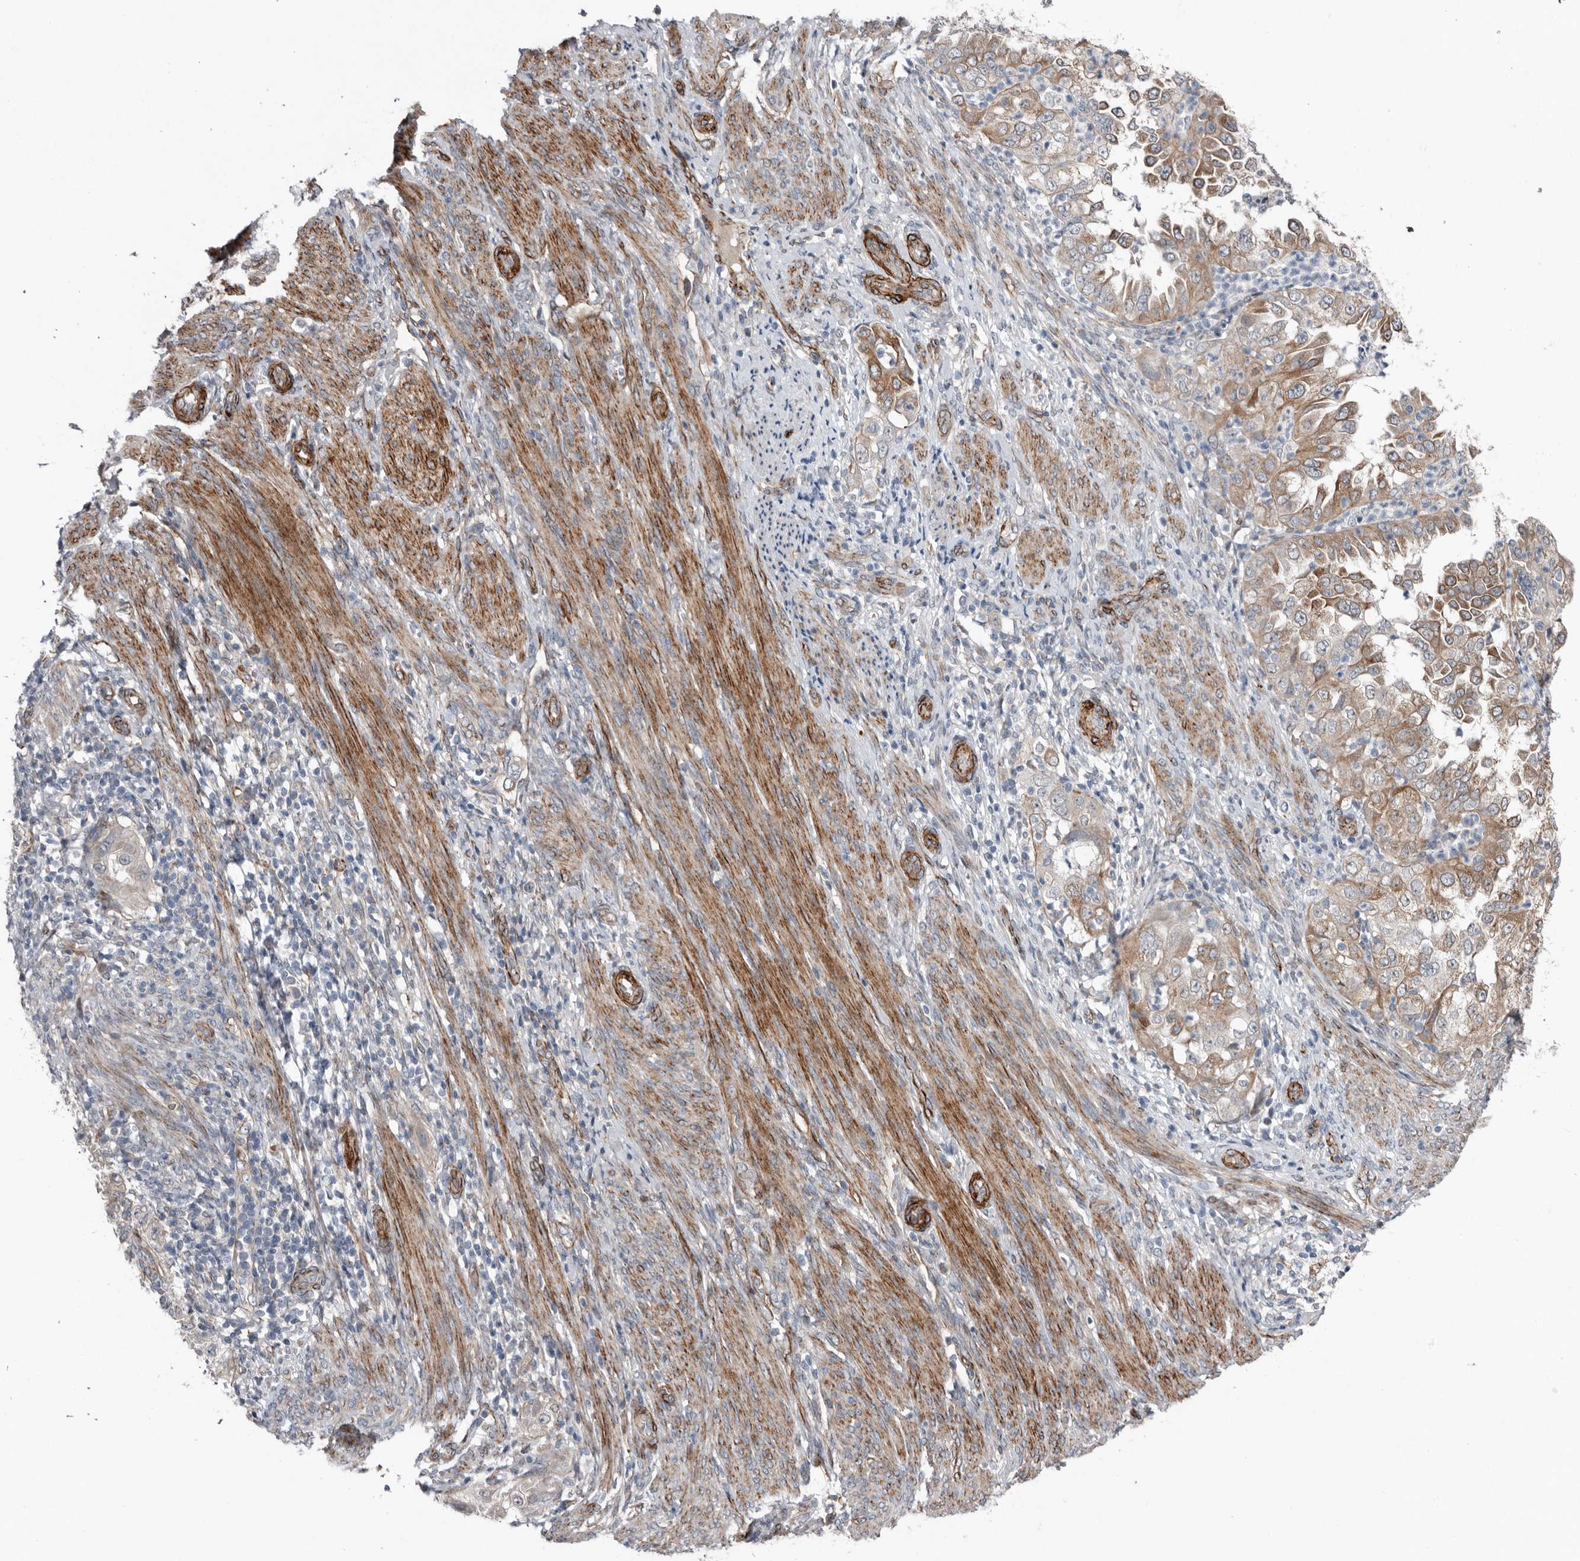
{"staining": {"intensity": "moderate", "quantity": ">75%", "location": "cytoplasmic/membranous"}, "tissue": "endometrial cancer", "cell_type": "Tumor cells", "image_type": "cancer", "snomed": [{"axis": "morphology", "description": "Adenocarcinoma, NOS"}, {"axis": "topography", "description": "Endometrium"}], "caption": "A brown stain labels moderate cytoplasmic/membranous positivity of a protein in human endometrial cancer (adenocarcinoma) tumor cells.", "gene": "RANBP17", "patient": {"sex": "female", "age": 85}}